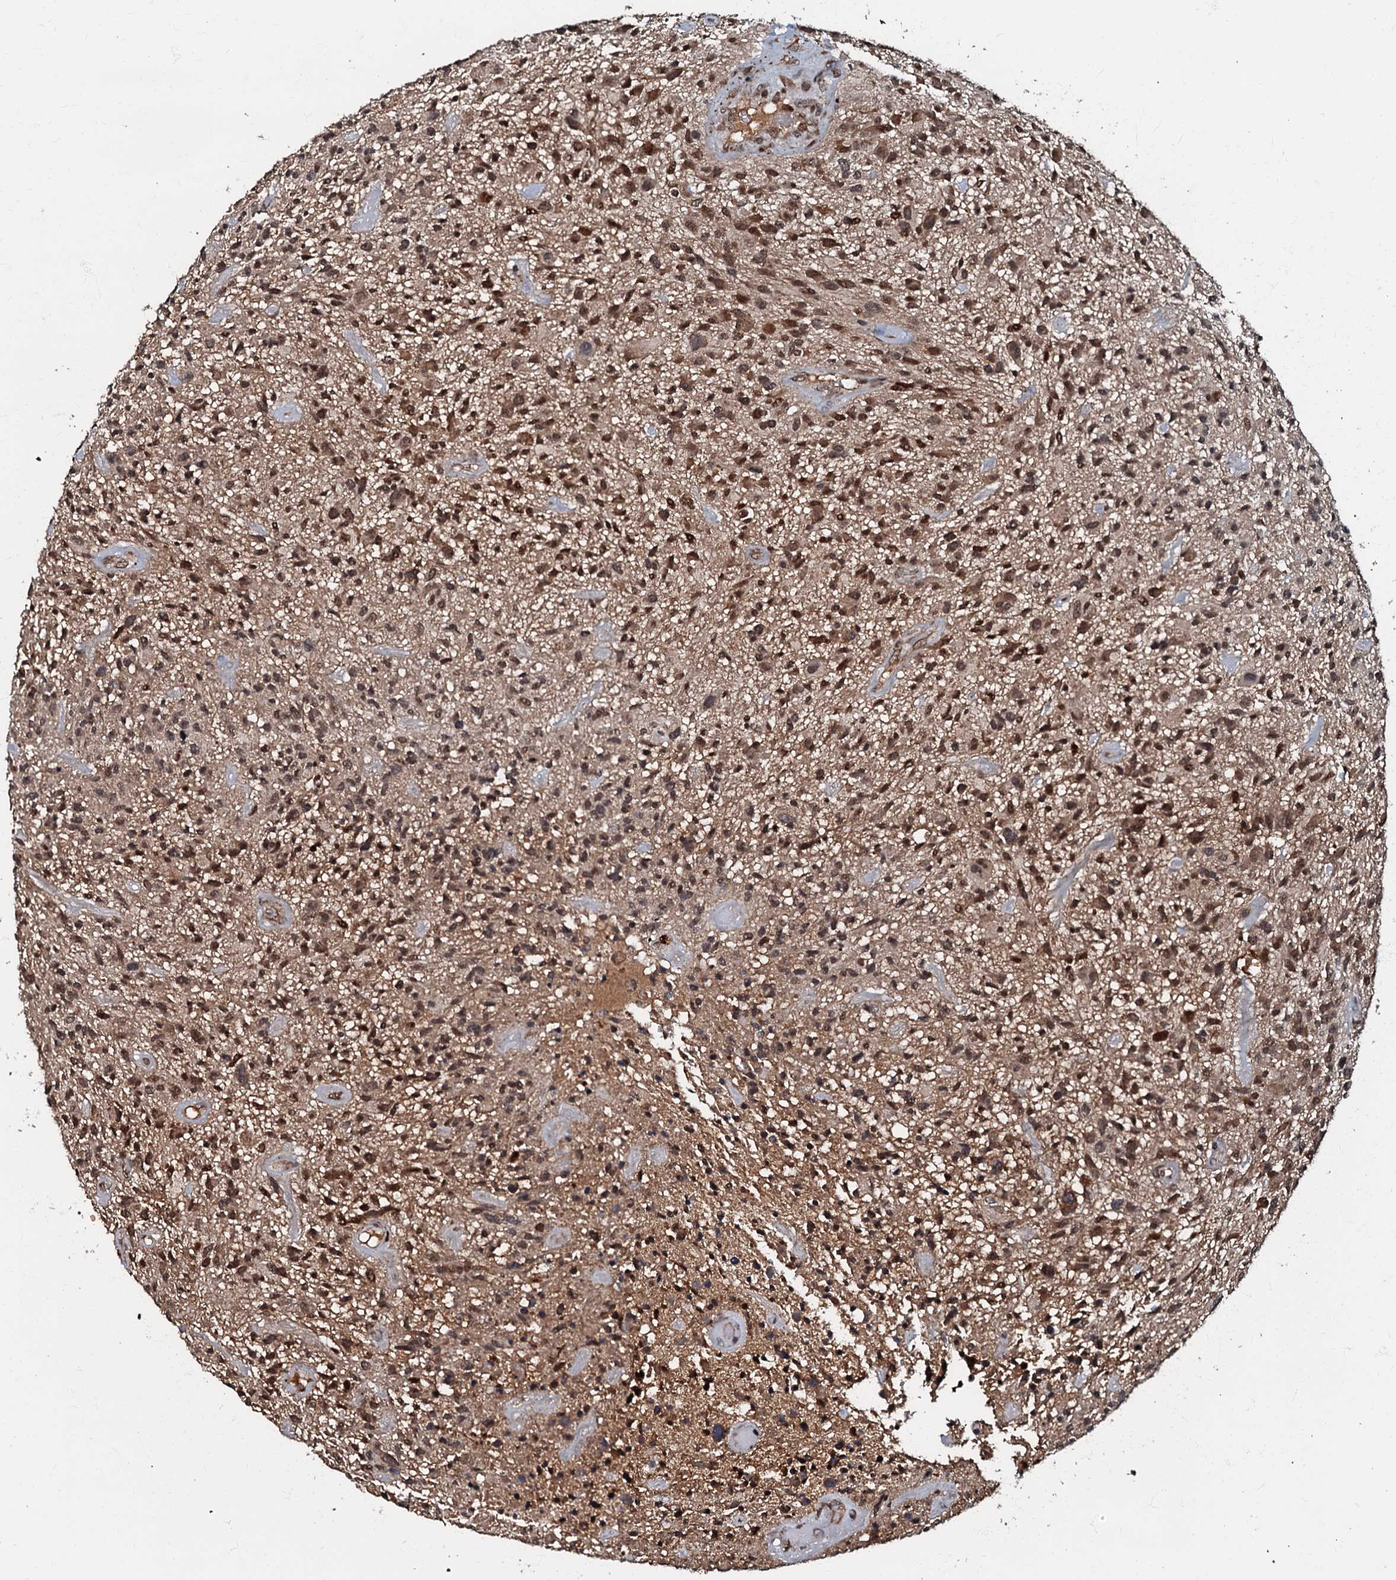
{"staining": {"intensity": "moderate", "quantity": ">75%", "location": "cytoplasmic/membranous,nuclear"}, "tissue": "glioma", "cell_type": "Tumor cells", "image_type": "cancer", "snomed": [{"axis": "morphology", "description": "Glioma, malignant, High grade"}, {"axis": "topography", "description": "Brain"}], "caption": "A histopathology image showing moderate cytoplasmic/membranous and nuclear staining in approximately >75% of tumor cells in high-grade glioma (malignant), as visualized by brown immunohistochemical staining.", "gene": "C18orf32", "patient": {"sex": "male", "age": 47}}